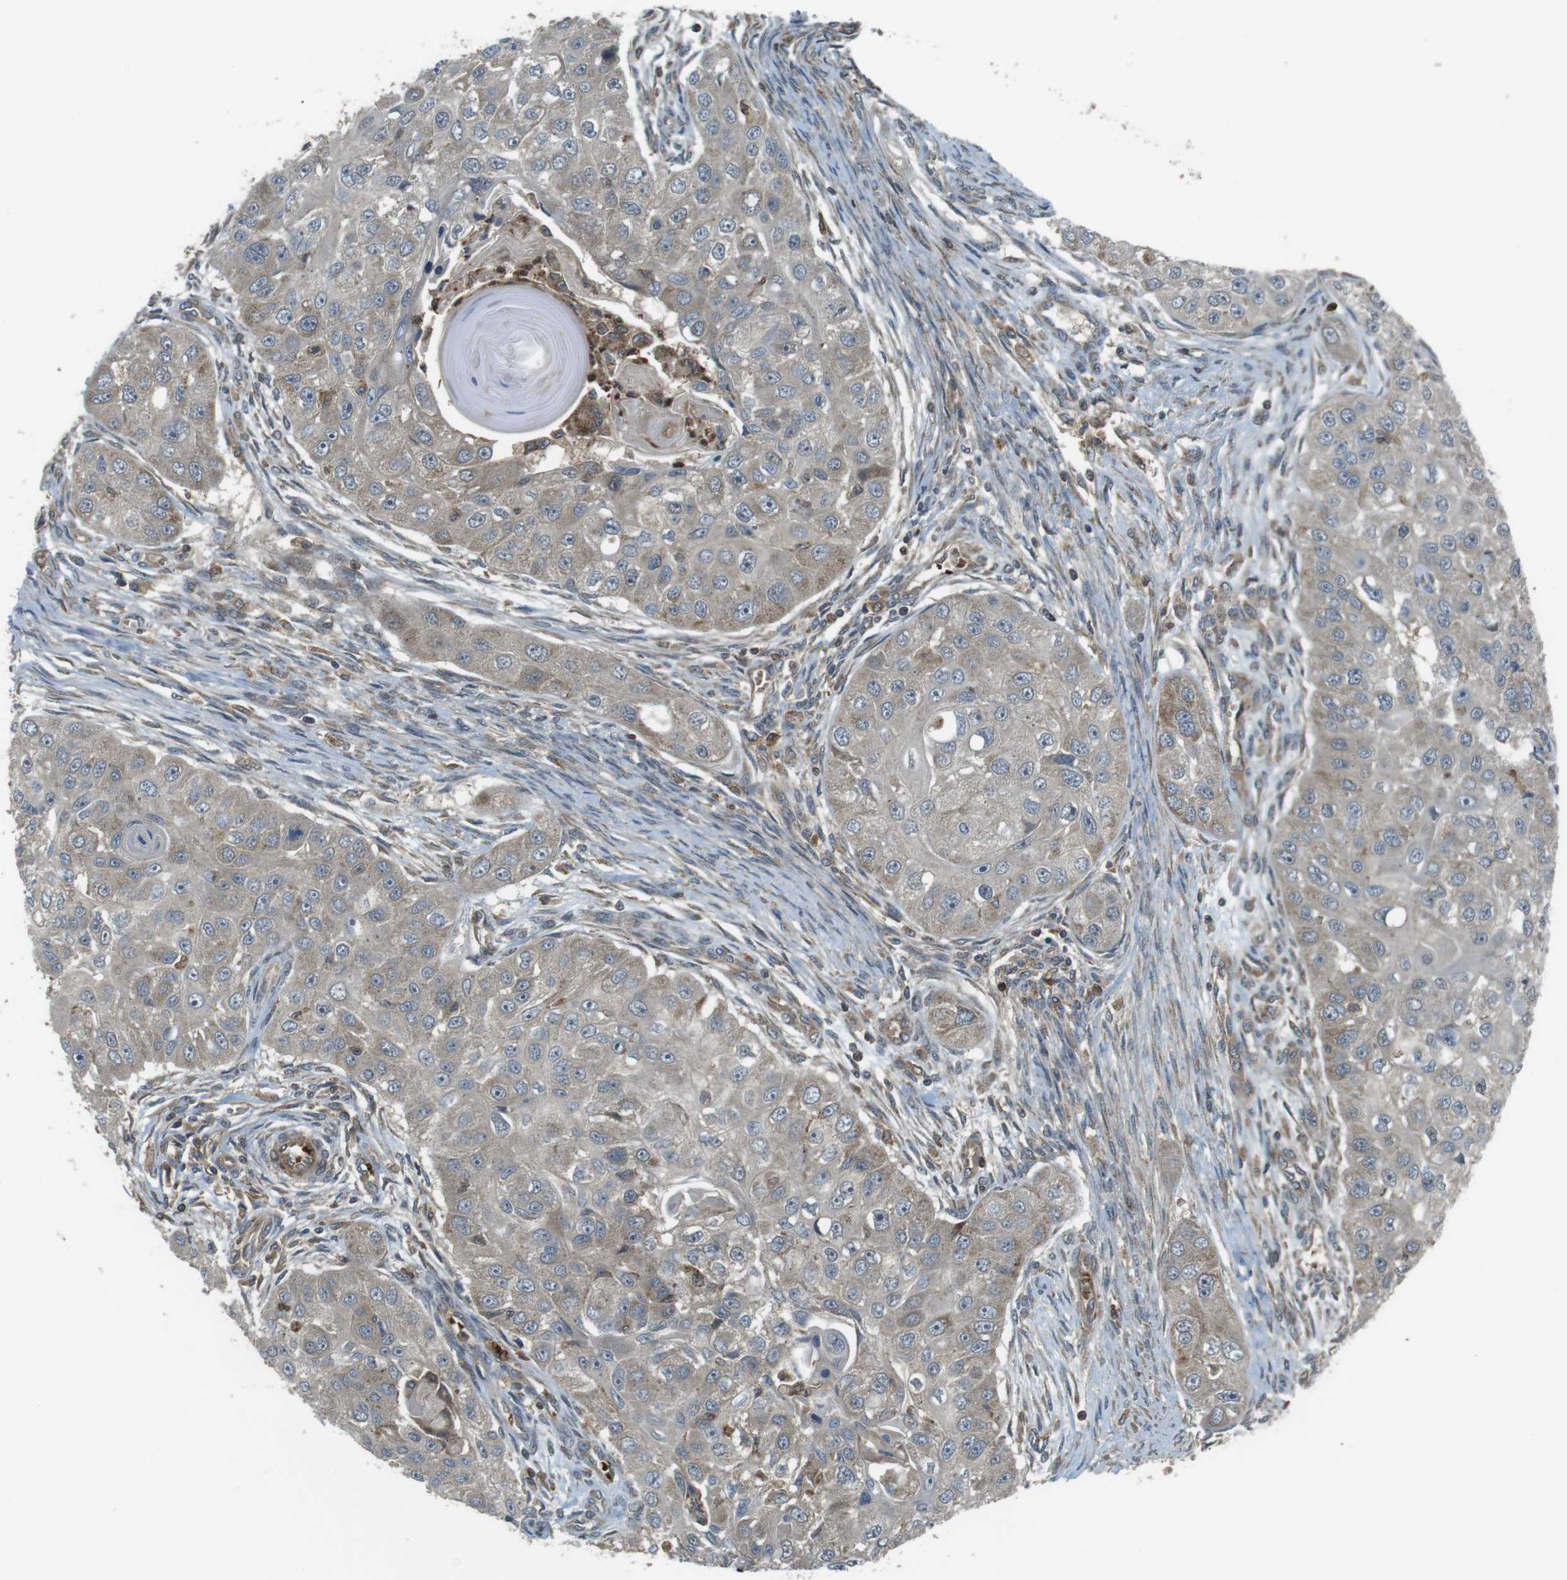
{"staining": {"intensity": "weak", "quantity": "25%-75%", "location": "cytoplasmic/membranous"}, "tissue": "head and neck cancer", "cell_type": "Tumor cells", "image_type": "cancer", "snomed": [{"axis": "morphology", "description": "Normal tissue, NOS"}, {"axis": "morphology", "description": "Squamous cell carcinoma, NOS"}, {"axis": "topography", "description": "Skeletal muscle"}, {"axis": "topography", "description": "Head-Neck"}], "caption": "Head and neck cancer stained with a protein marker reveals weak staining in tumor cells.", "gene": "LRRC3B", "patient": {"sex": "male", "age": 51}}